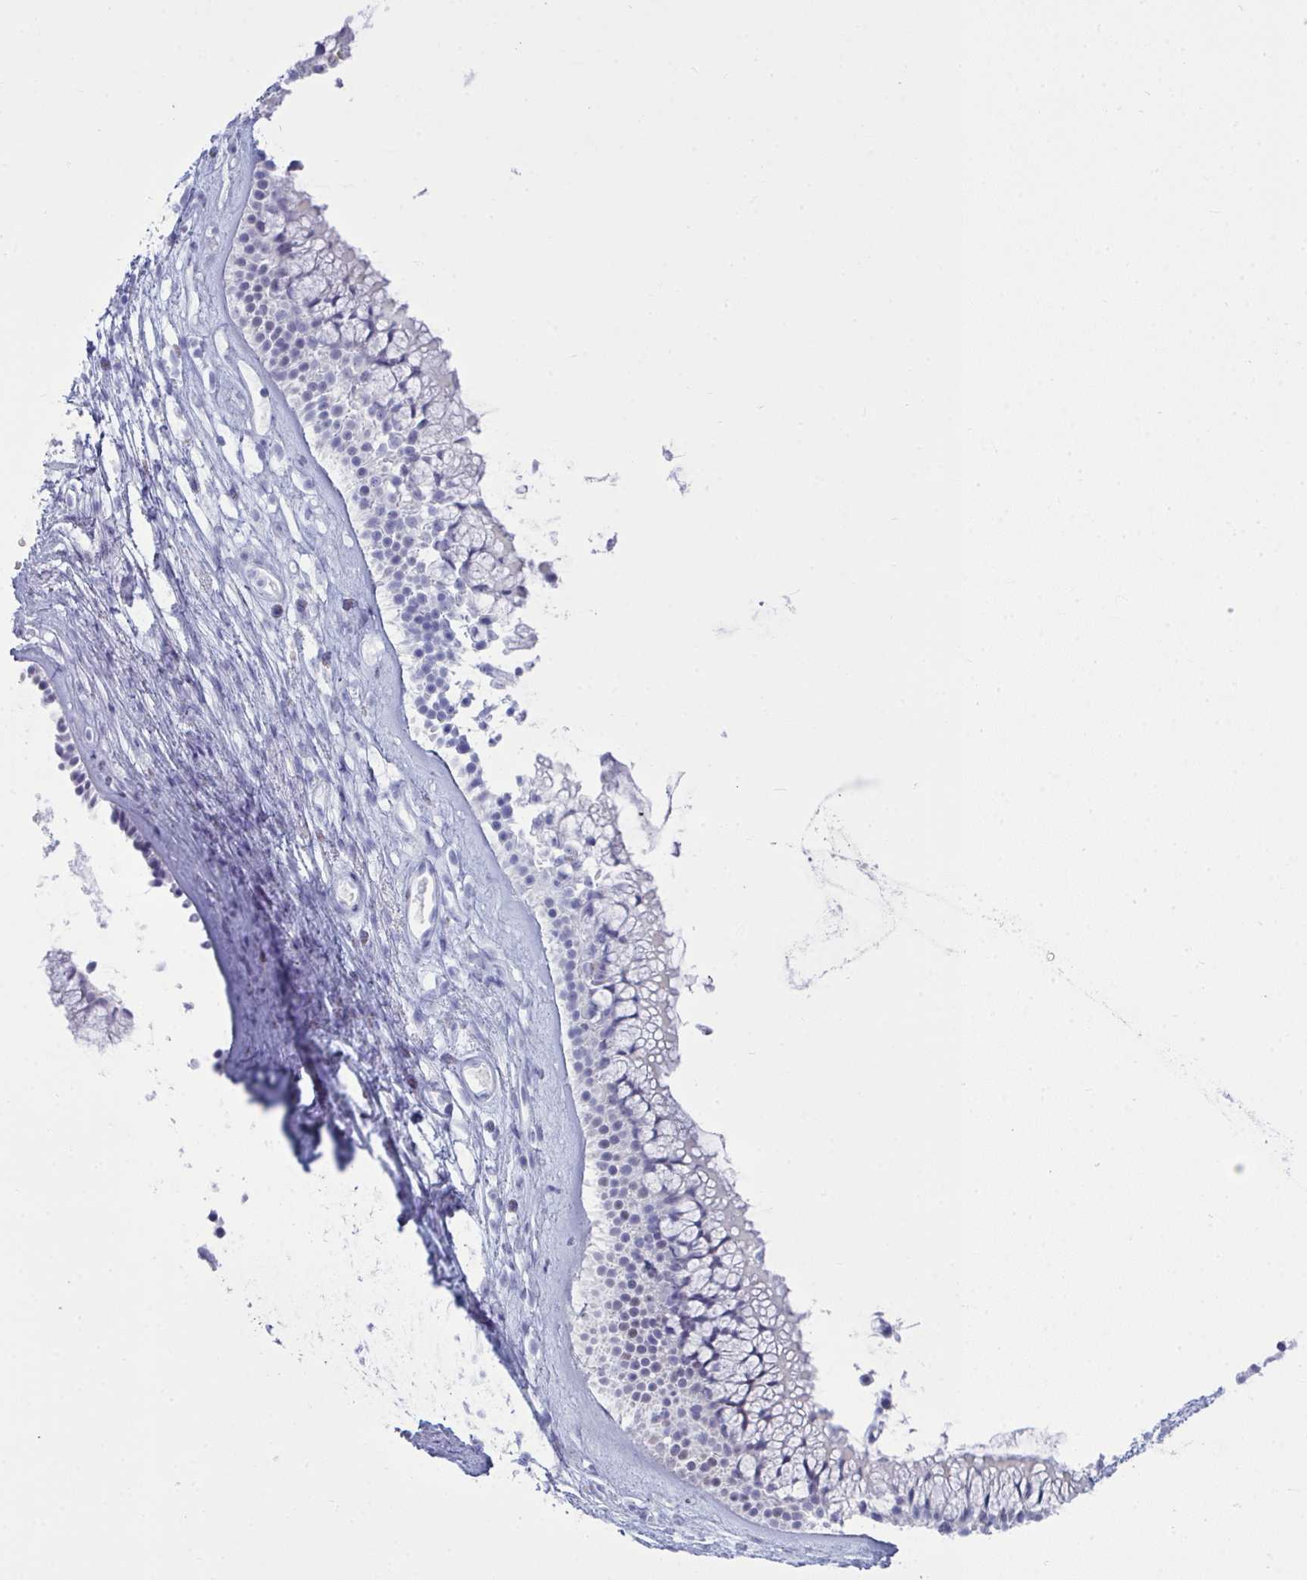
{"staining": {"intensity": "negative", "quantity": "none", "location": "none"}, "tissue": "nasopharynx", "cell_type": "Respiratory epithelial cells", "image_type": "normal", "snomed": [{"axis": "morphology", "description": "Normal tissue, NOS"}, {"axis": "topography", "description": "Nasopharynx"}], "caption": "DAB immunohistochemical staining of normal nasopharynx displays no significant staining in respiratory epithelial cells. Brightfield microscopy of IHC stained with DAB (brown) and hematoxylin (blue), captured at high magnification.", "gene": "SERPINB10", "patient": {"sex": "female", "age": 75}}